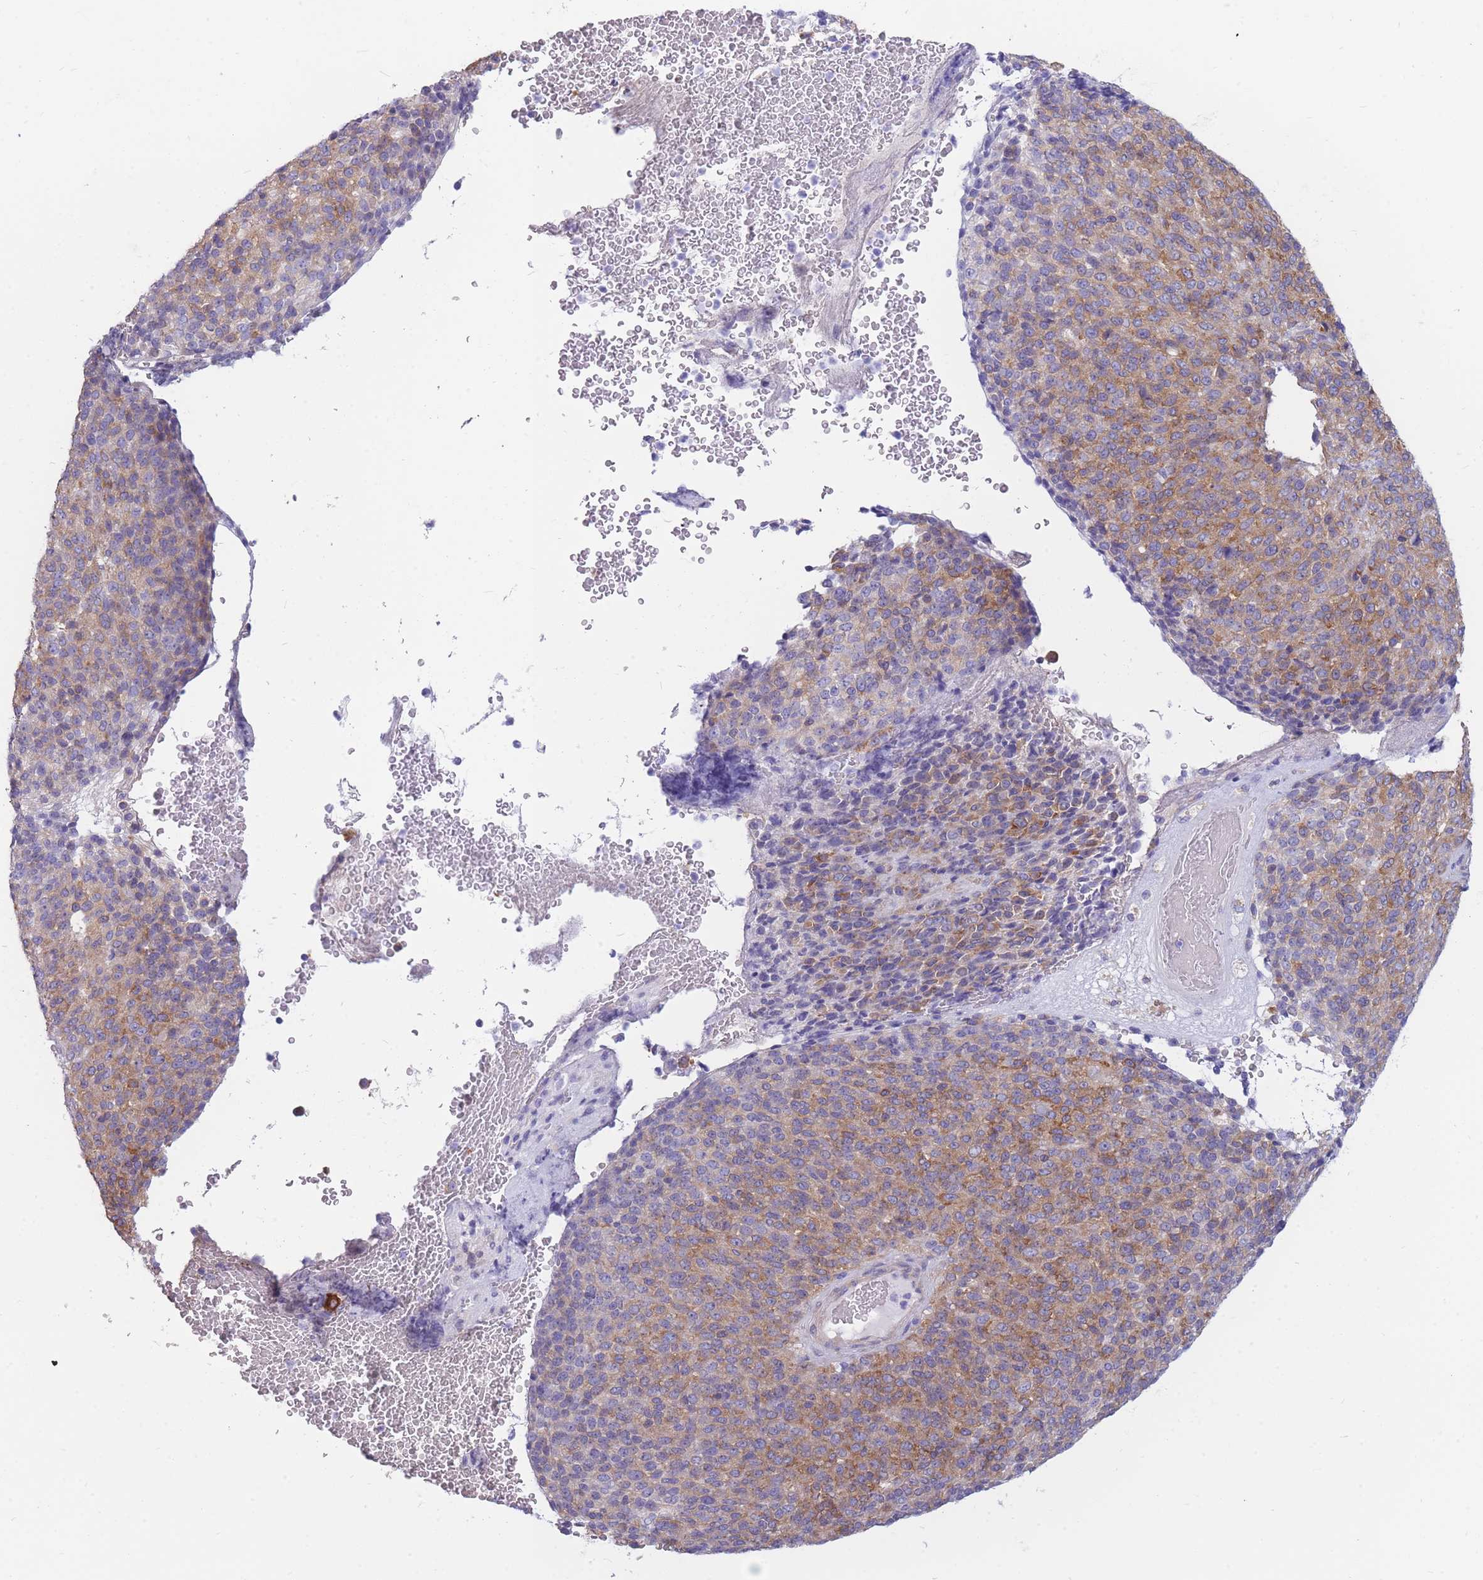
{"staining": {"intensity": "moderate", "quantity": "25%-75%", "location": "cytoplasmic/membranous"}, "tissue": "melanoma", "cell_type": "Tumor cells", "image_type": "cancer", "snomed": [{"axis": "morphology", "description": "Malignant melanoma, Metastatic site"}, {"axis": "topography", "description": "Brain"}], "caption": "Protein expression by IHC exhibits moderate cytoplasmic/membranous staining in about 25%-75% of tumor cells in melanoma.", "gene": "MTSS2", "patient": {"sex": "female", "age": 56}}